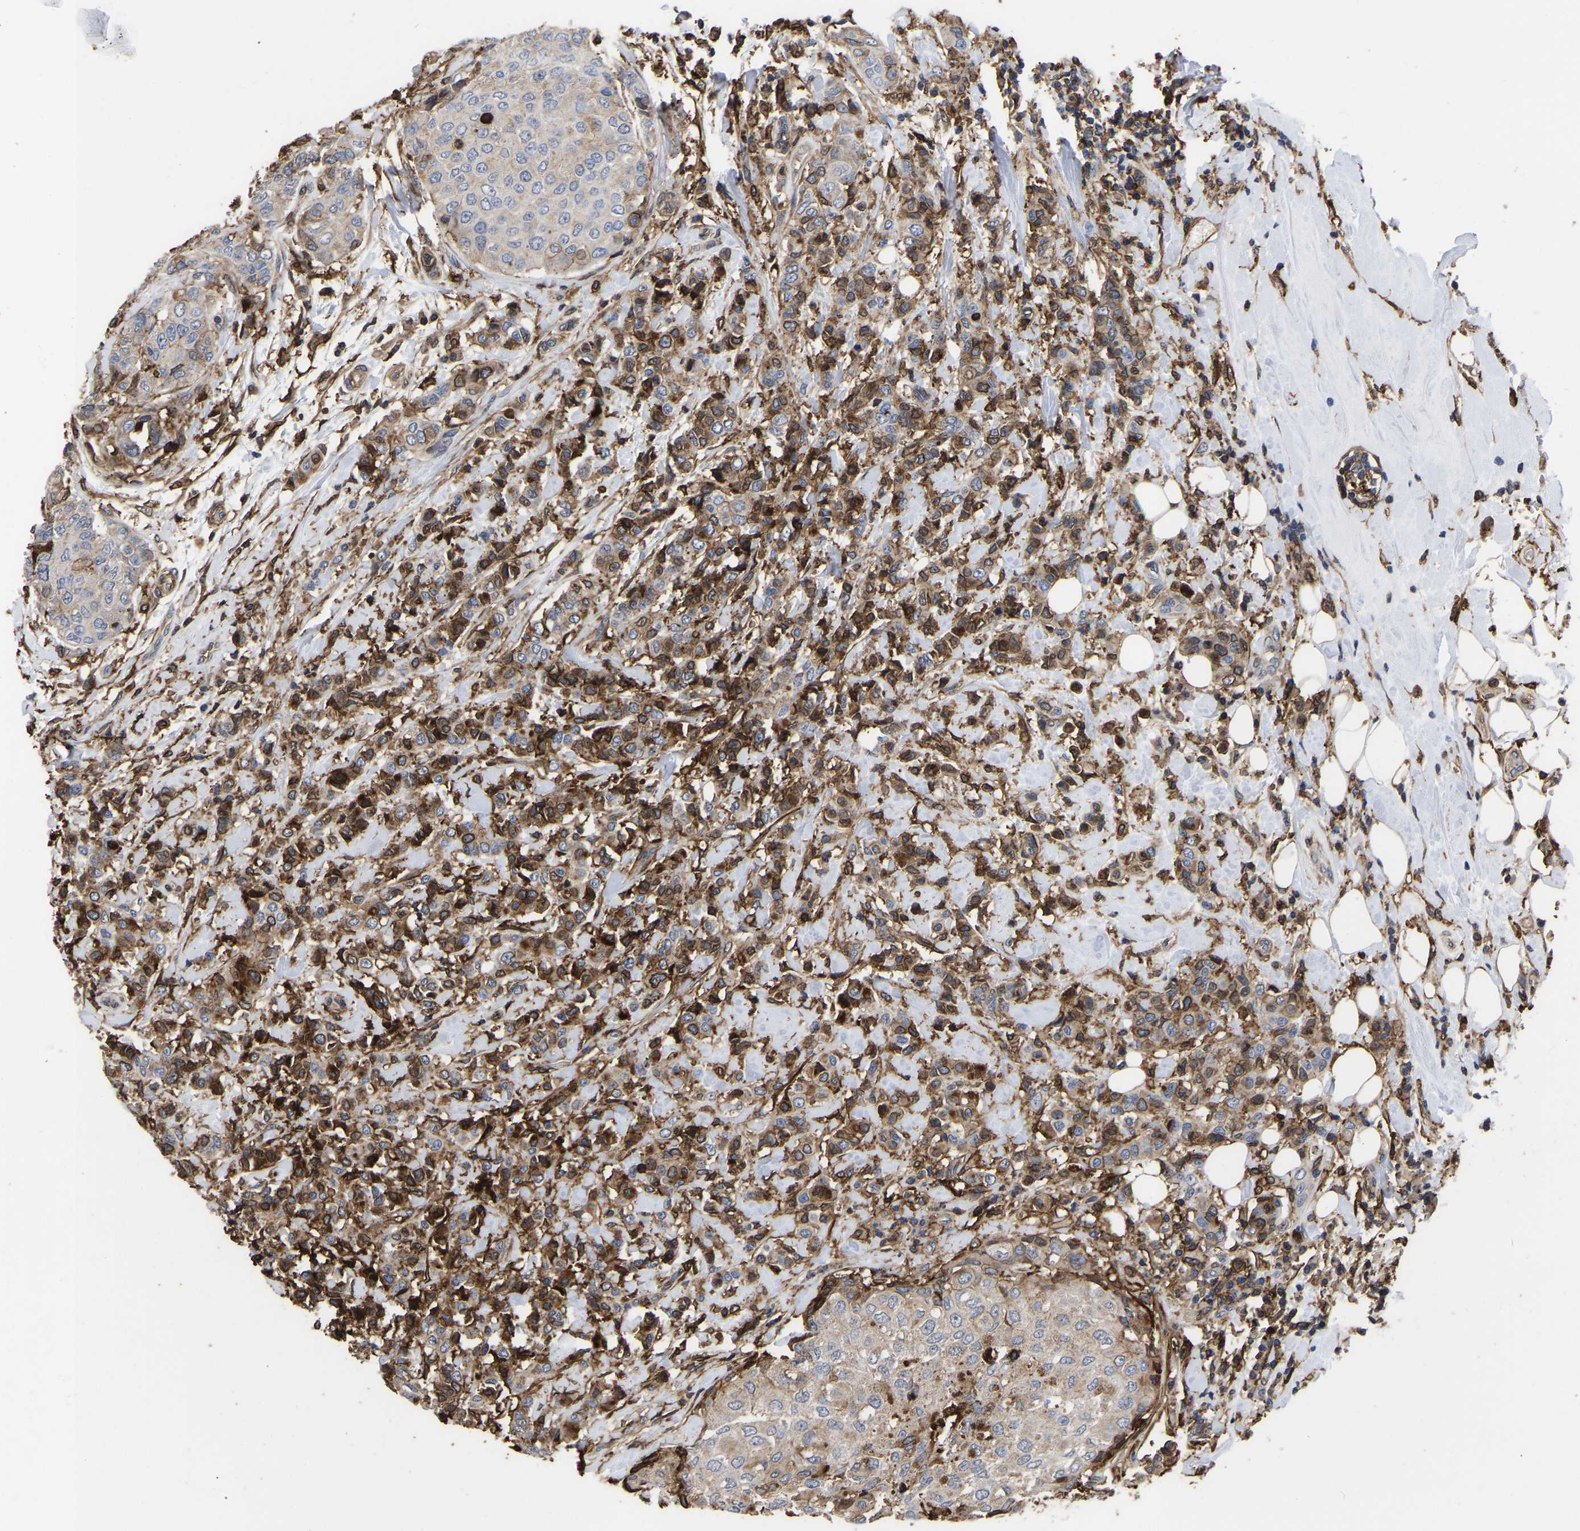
{"staining": {"intensity": "weak", "quantity": "25%-75%", "location": "cytoplasmic/membranous"}, "tissue": "breast cancer", "cell_type": "Tumor cells", "image_type": "cancer", "snomed": [{"axis": "morphology", "description": "Duct carcinoma"}, {"axis": "topography", "description": "Breast"}], "caption": "An image of human intraductal carcinoma (breast) stained for a protein shows weak cytoplasmic/membranous brown staining in tumor cells.", "gene": "LIF", "patient": {"sex": "female", "age": 27}}